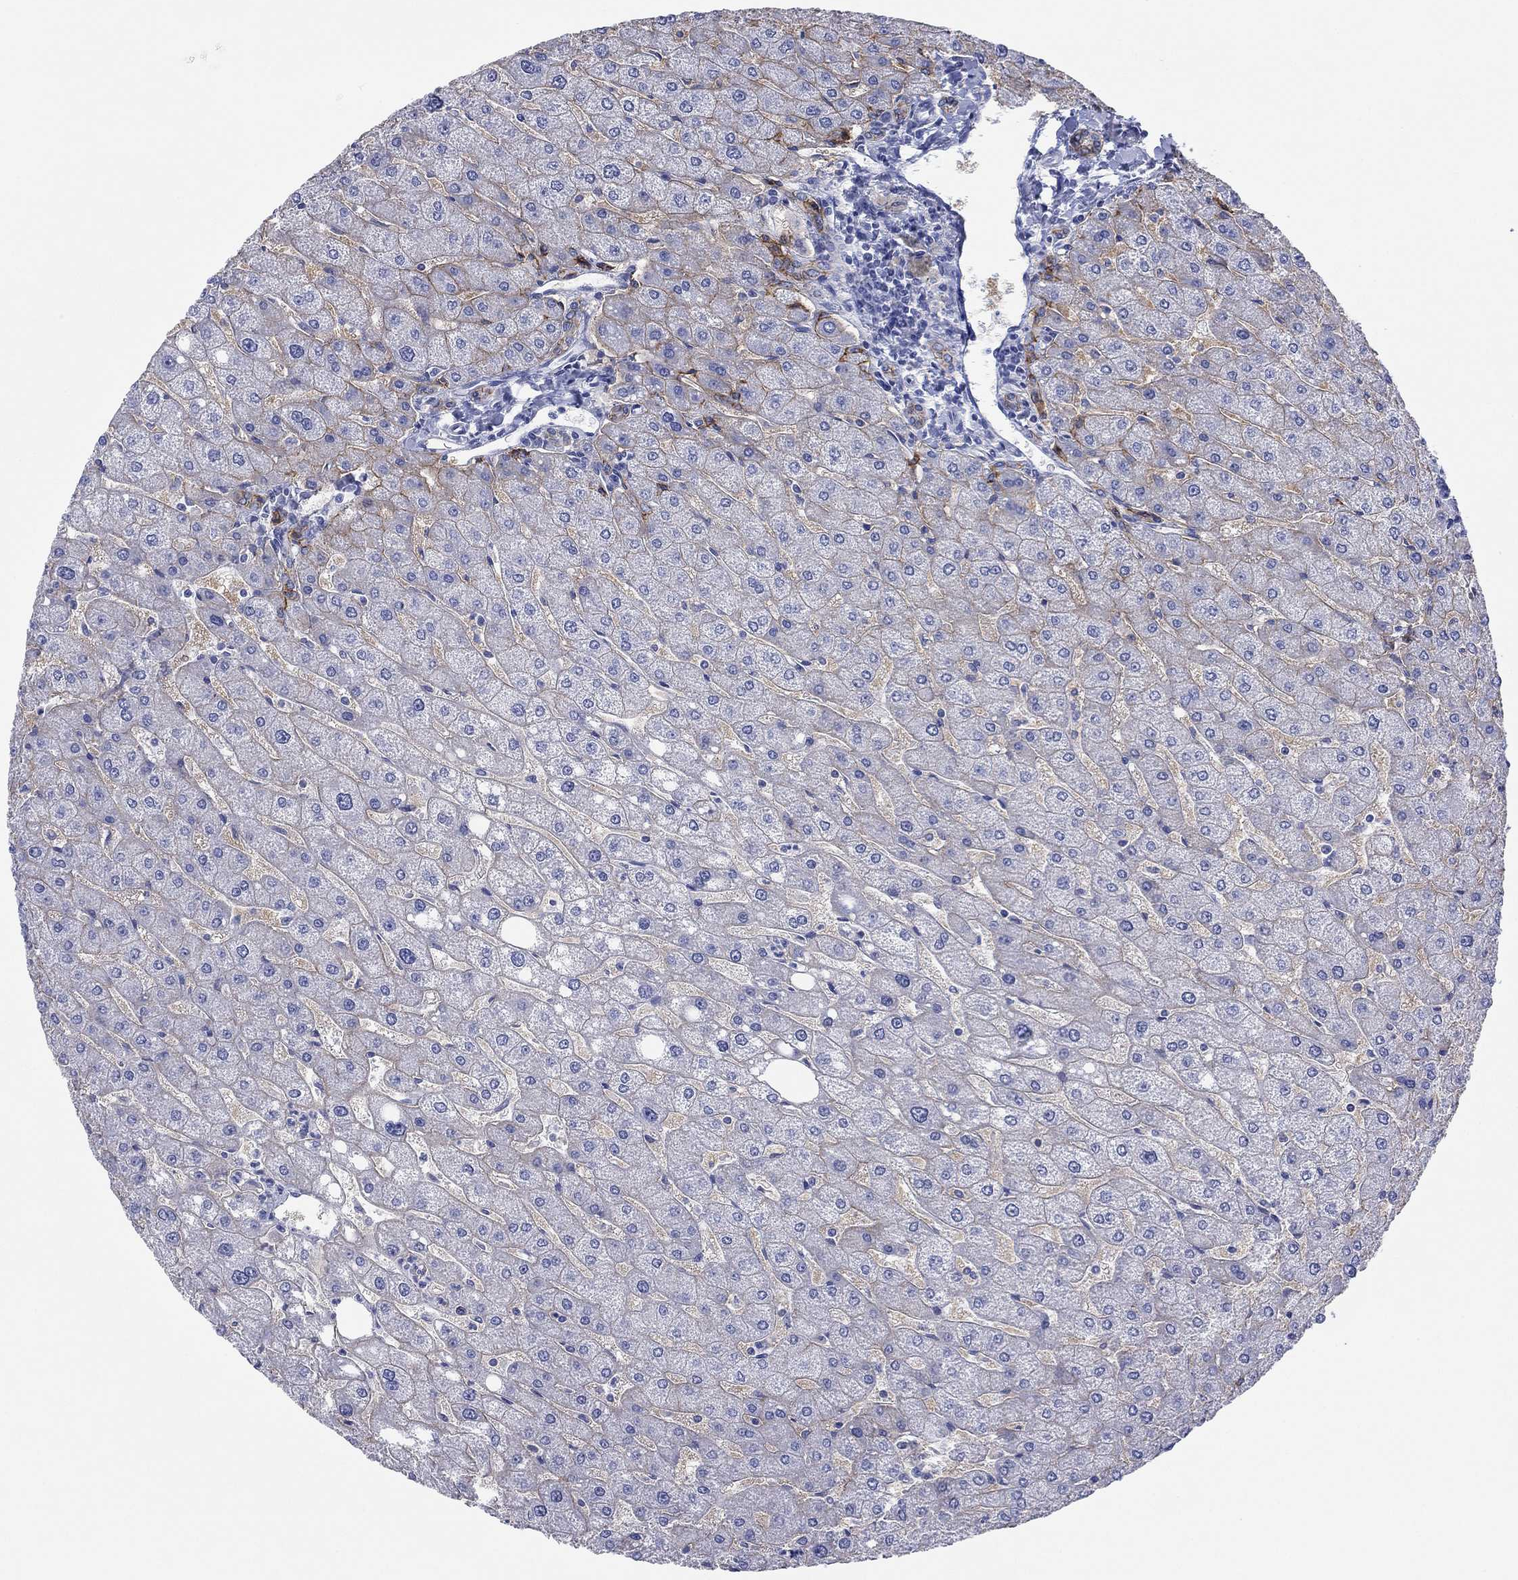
{"staining": {"intensity": "negative", "quantity": "none", "location": "none"}, "tissue": "liver", "cell_type": "Cholangiocytes", "image_type": "normal", "snomed": [{"axis": "morphology", "description": "Normal tissue, NOS"}, {"axis": "topography", "description": "Liver"}], "caption": "Cholangiocytes show no significant expression in unremarkable liver. Nuclei are stained in blue.", "gene": "ATP1B1", "patient": {"sex": "male", "age": 67}}